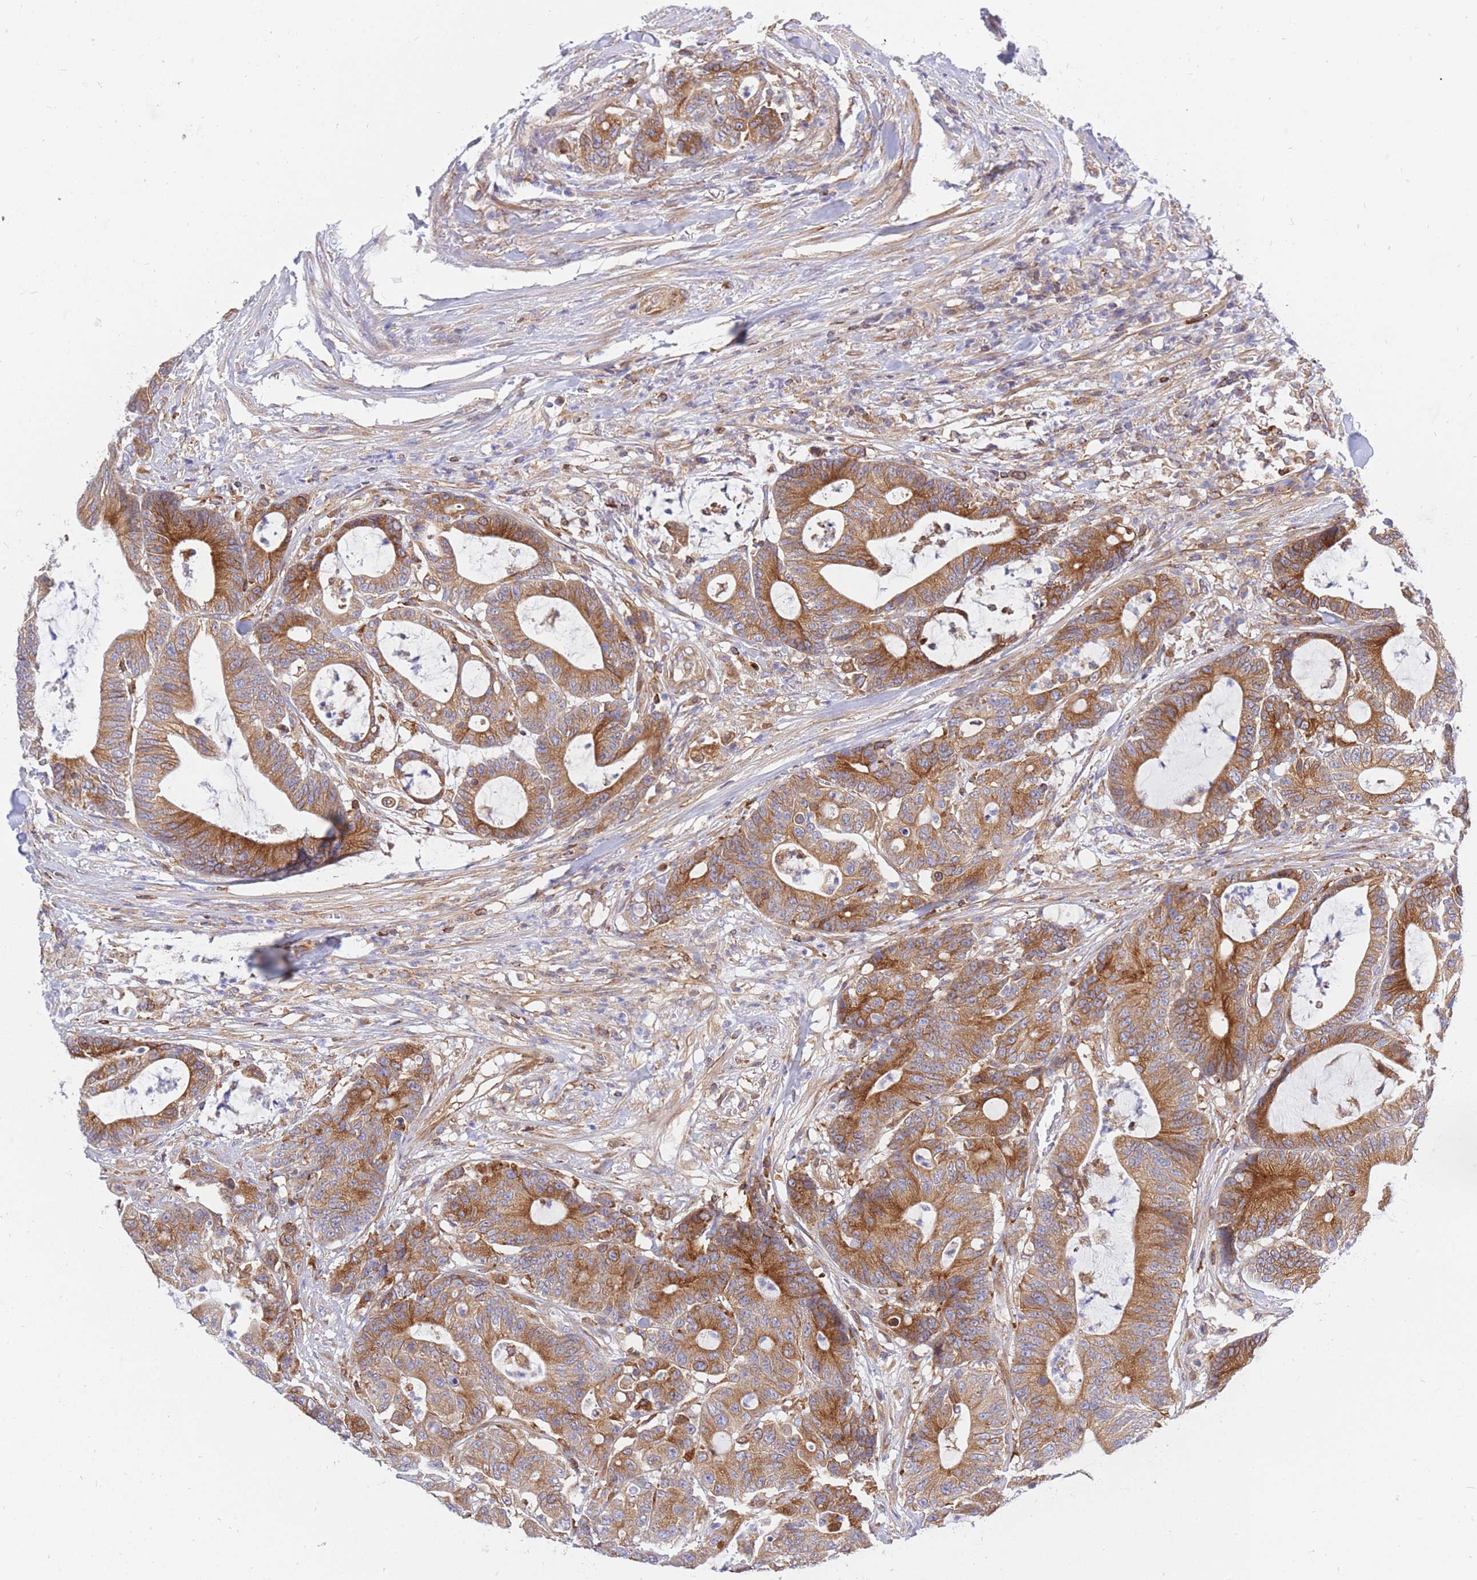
{"staining": {"intensity": "moderate", "quantity": ">75%", "location": "cytoplasmic/membranous"}, "tissue": "colorectal cancer", "cell_type": "Tumor cells", "image_type": "cancer", "snomed": [{"axis": "morphology", "description": "Adenocarcinoma, NOS"}, {"axis": "topography", "description": "Colon"}], "caption": "A micrograph of human colorectal adenocarcinoma stained for a protein displays moderate cytoplasmic/membranous brown staining in tumor cells.", "gene": "REM1", "patient": {"sex": "female", "age": 84}}